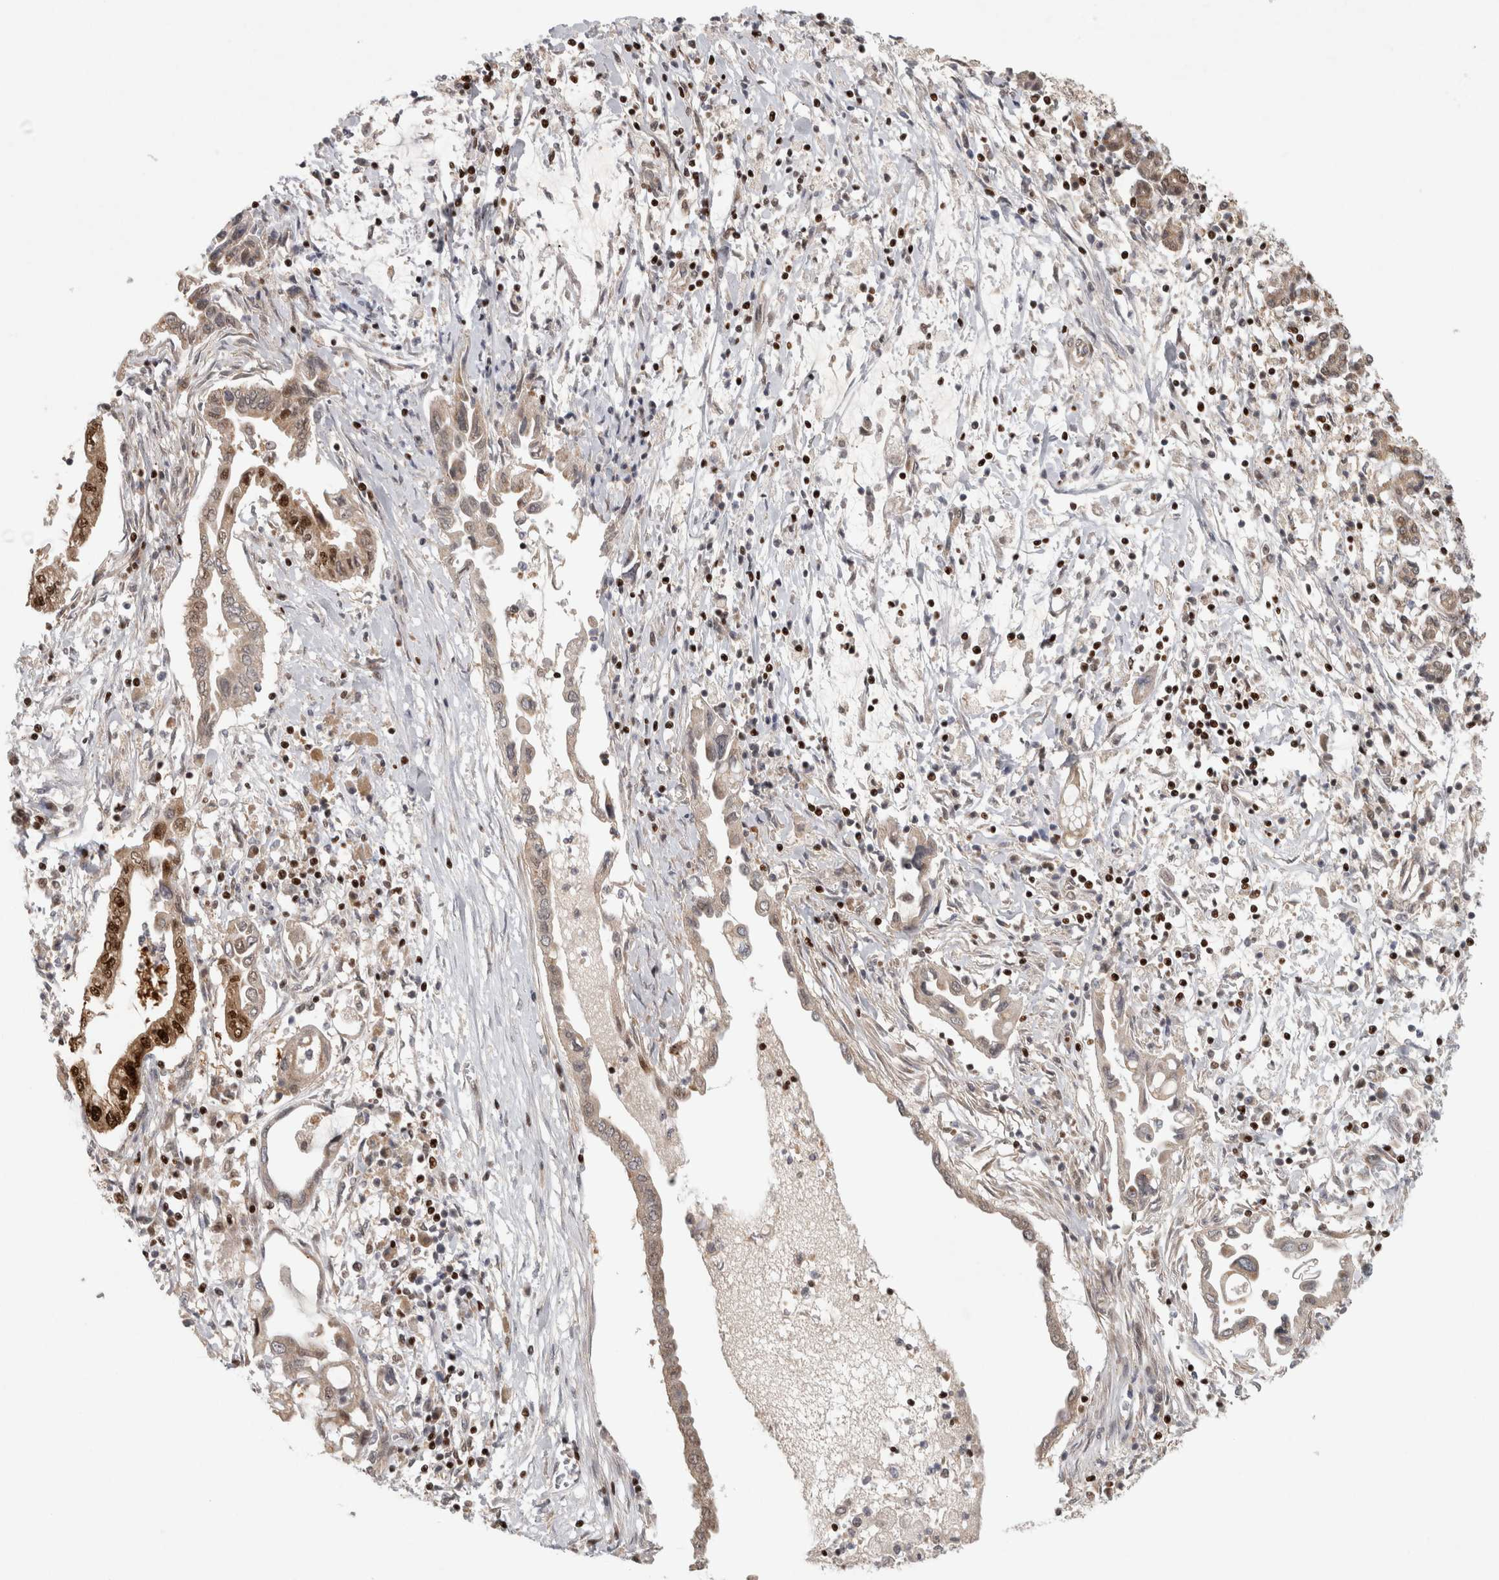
{"staining": {"intensity": "strong", "quantity": "<25%", "location": "cytoplasmic/membranous,nuclear"}, "tissue": "pancreatic cancer", "cell_type": "Tumor cells", "image_type": "cancer", "snomed": [{"axis": "morphology", "description": "Adenocarcinoma, NOS"}, {"axis": "topography", "description": "Pancreas"}], "caption": "High-power microscopy captured an IHC photomicrograph of pancreatic cancer, revealing strong cytoplasmic/membranous and nuclear staining in about <25% of tumor cells. (IHC, brightfield microscopy, high magnification).", "gene": "KDM8", "patient": {"sex": "female", "age": 57}}